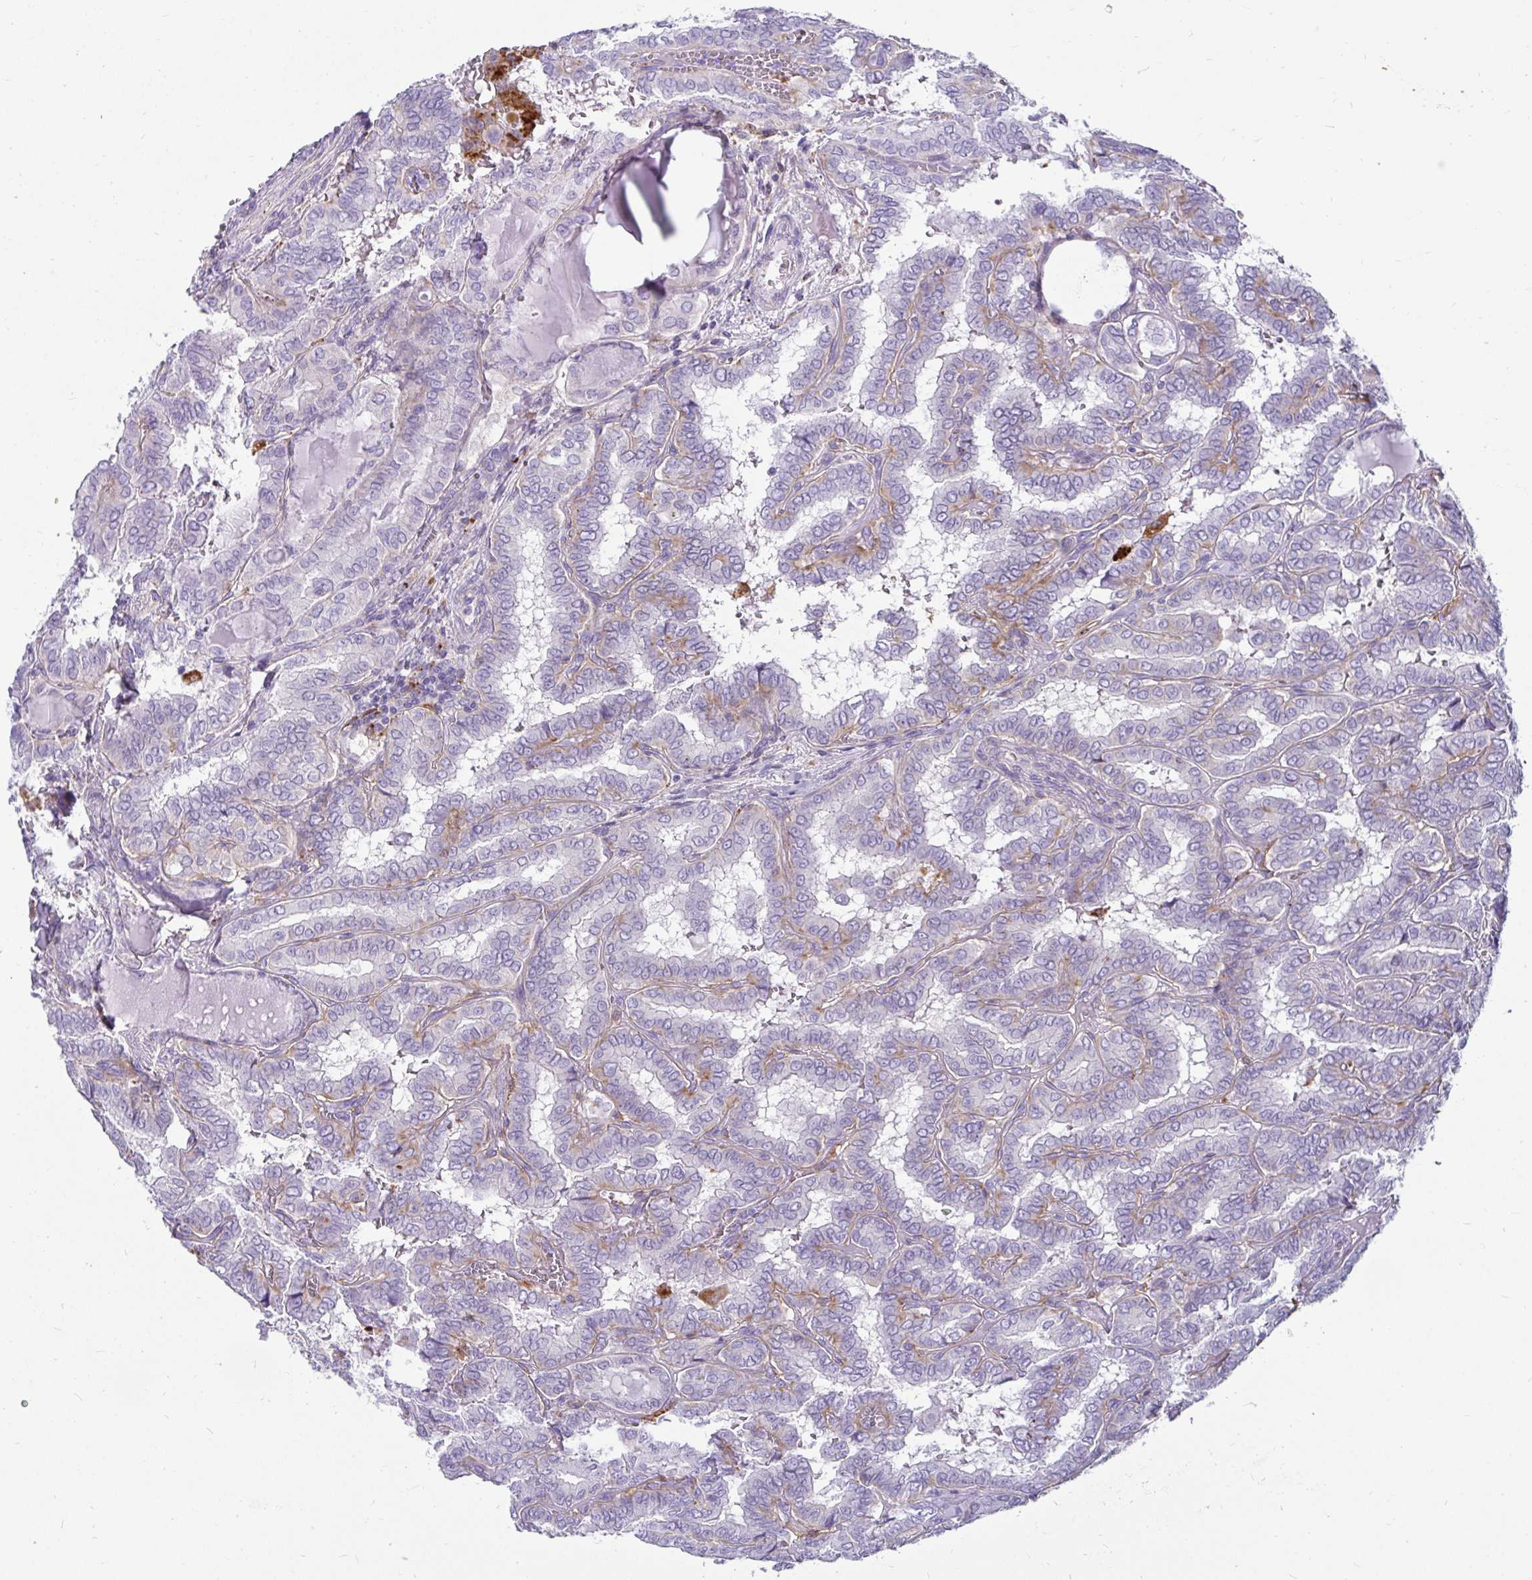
{"staining": {"intensity": "negative", "quantity": "none", "location": "none"}, "tissue": "thyroid cancer", "cell_type": "Tumor cells", "image_type": "cancer", "snomed": [{"axis": "morphology", "description": "Papillary adenocarcinoma, NOS"}, {"axis": "topography", "description": "Thyroid gland"}], "caption": "This is an IHC histopathology image of human thyroid cancer. There is no positivity in tumor cells.", "gene": "CTSZ", "patient": {"sex": "female", "age": 46}}